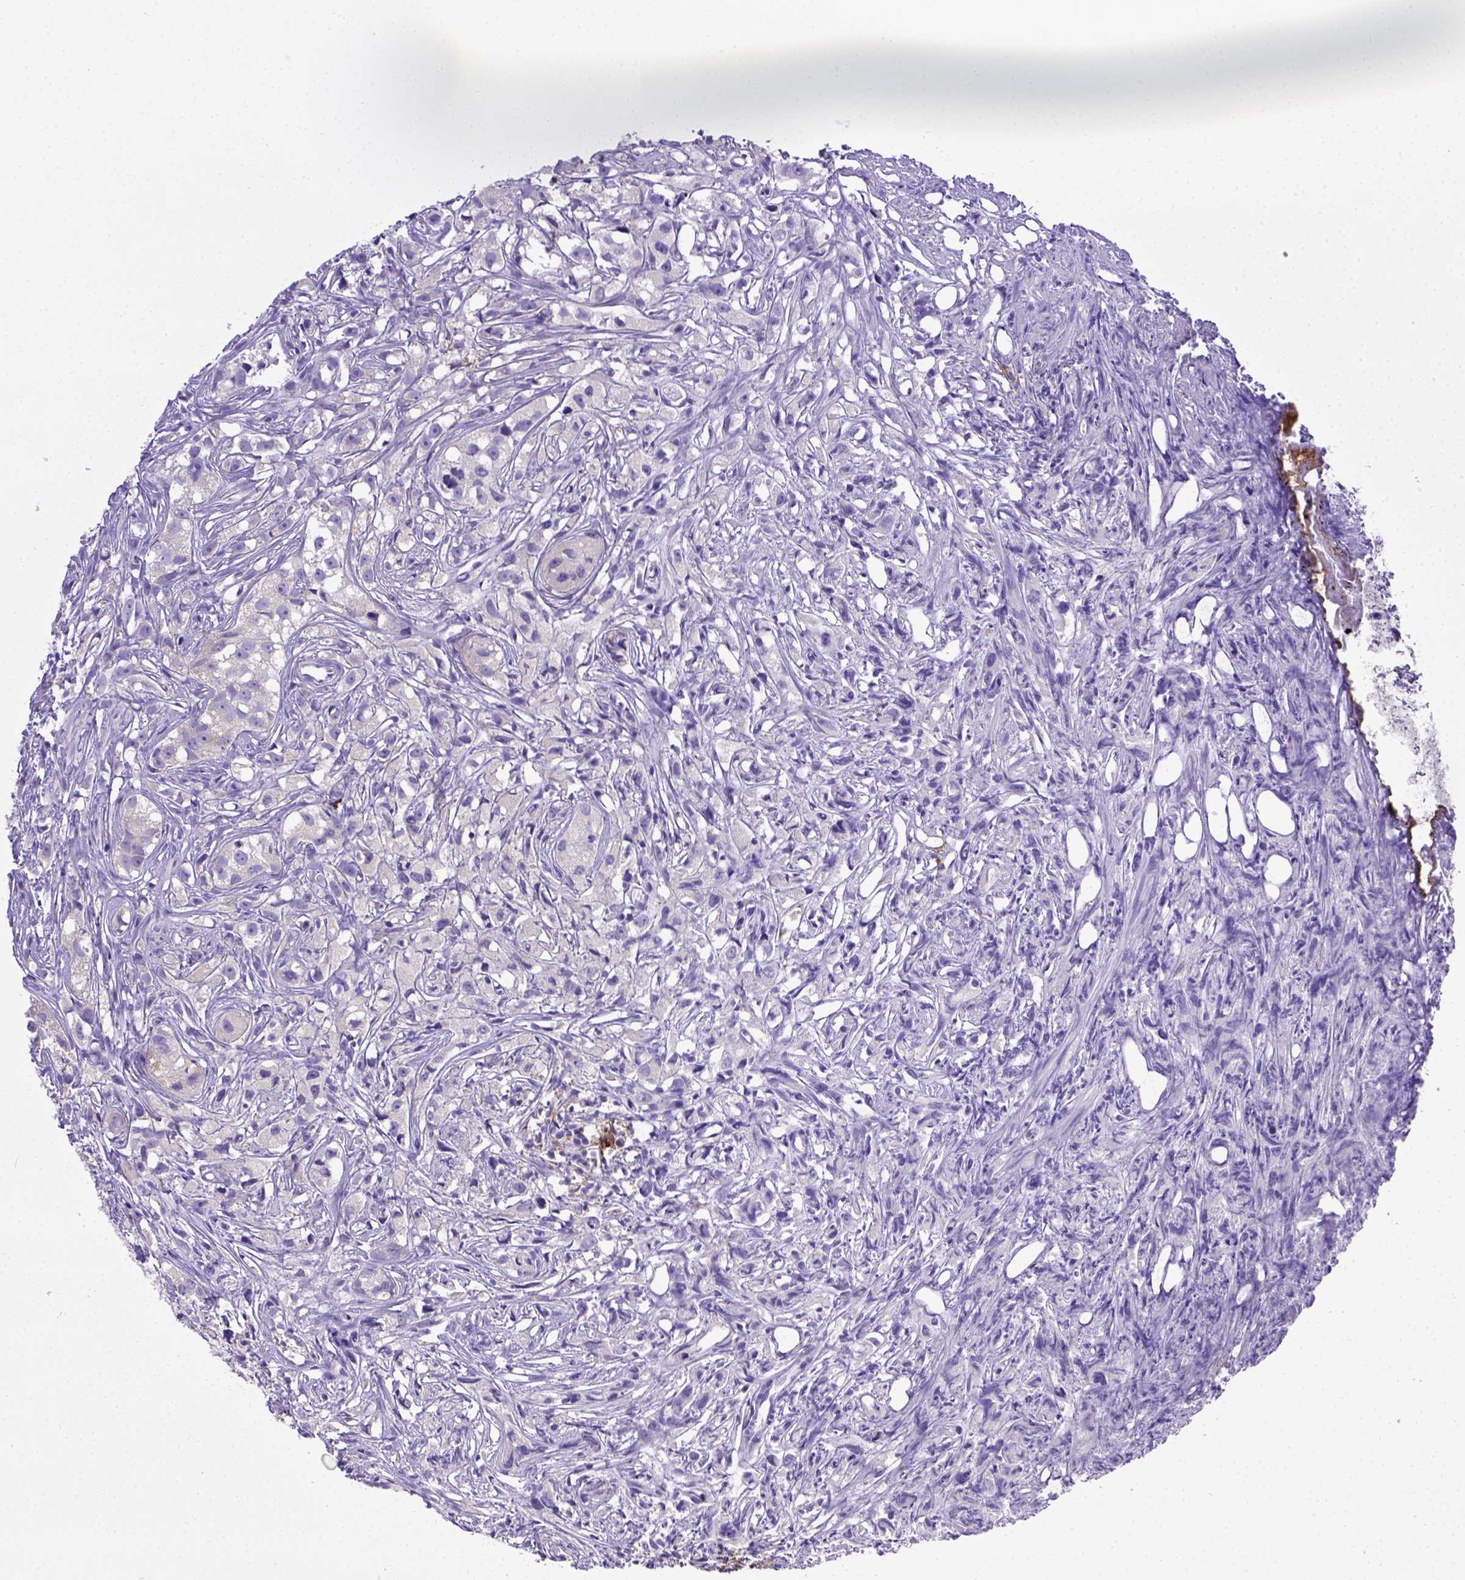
{"staining": {"intensity": "negative", "quantity": "none", "location": "none"}, "tissue": "prostate cancer", "cell_type": "Tumor cells", "image_type": "cancer", "snomed": [{"axis": "morphology", "description": "Adenocarcinoma, High grade"}, {"axis": "topography", "description": "Prostate"}], "caption": "There is no significant positivity in tumor cells of prostate high-grade adenocarcinoma.", "gene": "CD40", "patient": {"sex": "male", "age": 68}}